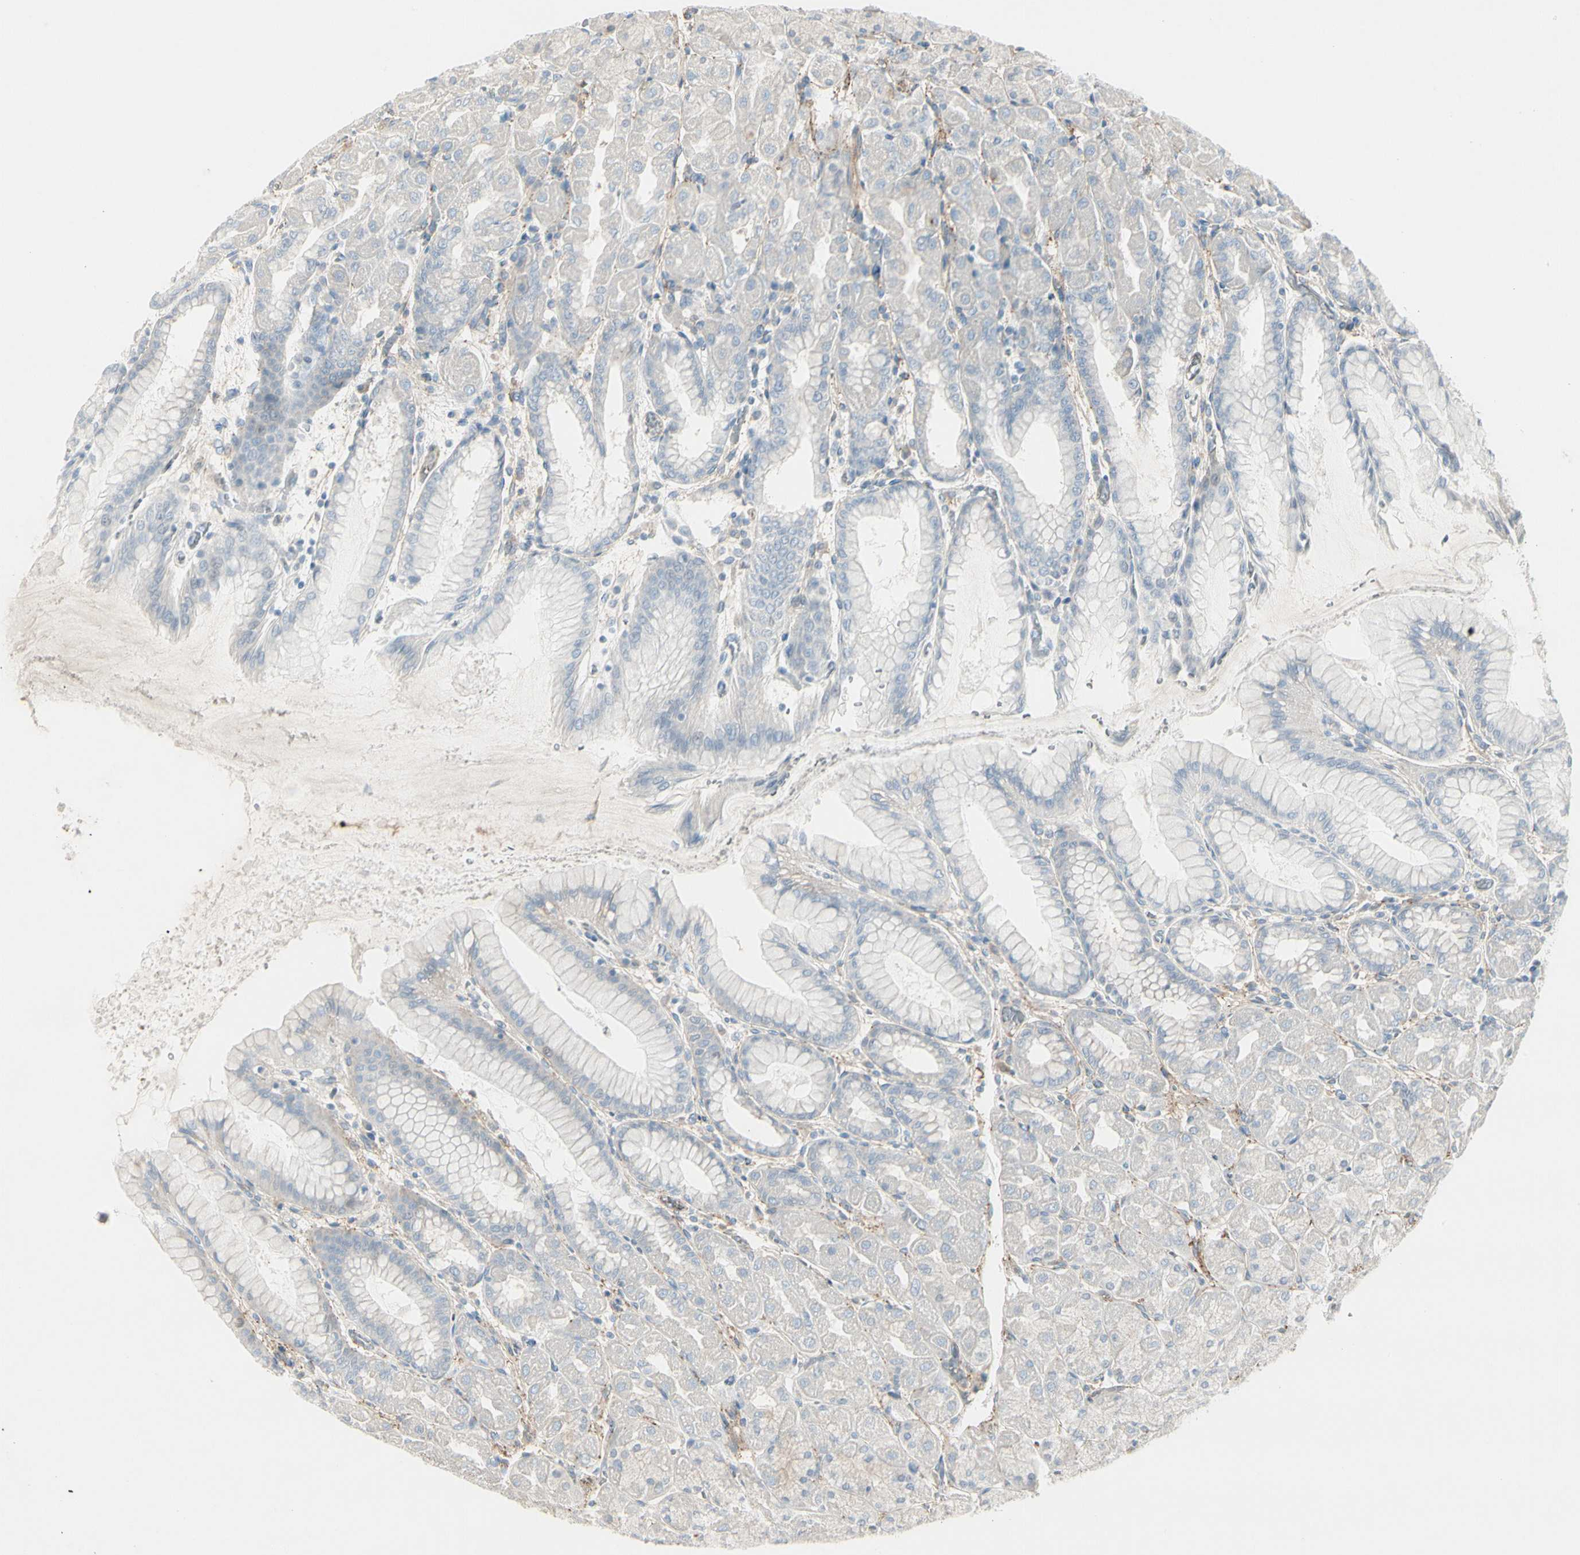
{"staining": {"intensity": "negative", "quantity": "none", "location": "none"}, "tissue": "stomach", "cell_type": "Glandular cells", "image_type": "normal", "snomed": [{"axis": "morphology", "description": "Normal tissue, NOS"}, {"axis": "topography", "description": "Stomach, upper"}], "caption": "Immunohistochemistry of benign human stomach reveals no expression in glandular cells. The staining is performed using DAB (3,3'-diaminobenzidine) brown chromogen with nuclei counter-stained in using hematoxylin.", "gene": "CACNA2D1", "patient": {"sex": "female", "age": 56}}